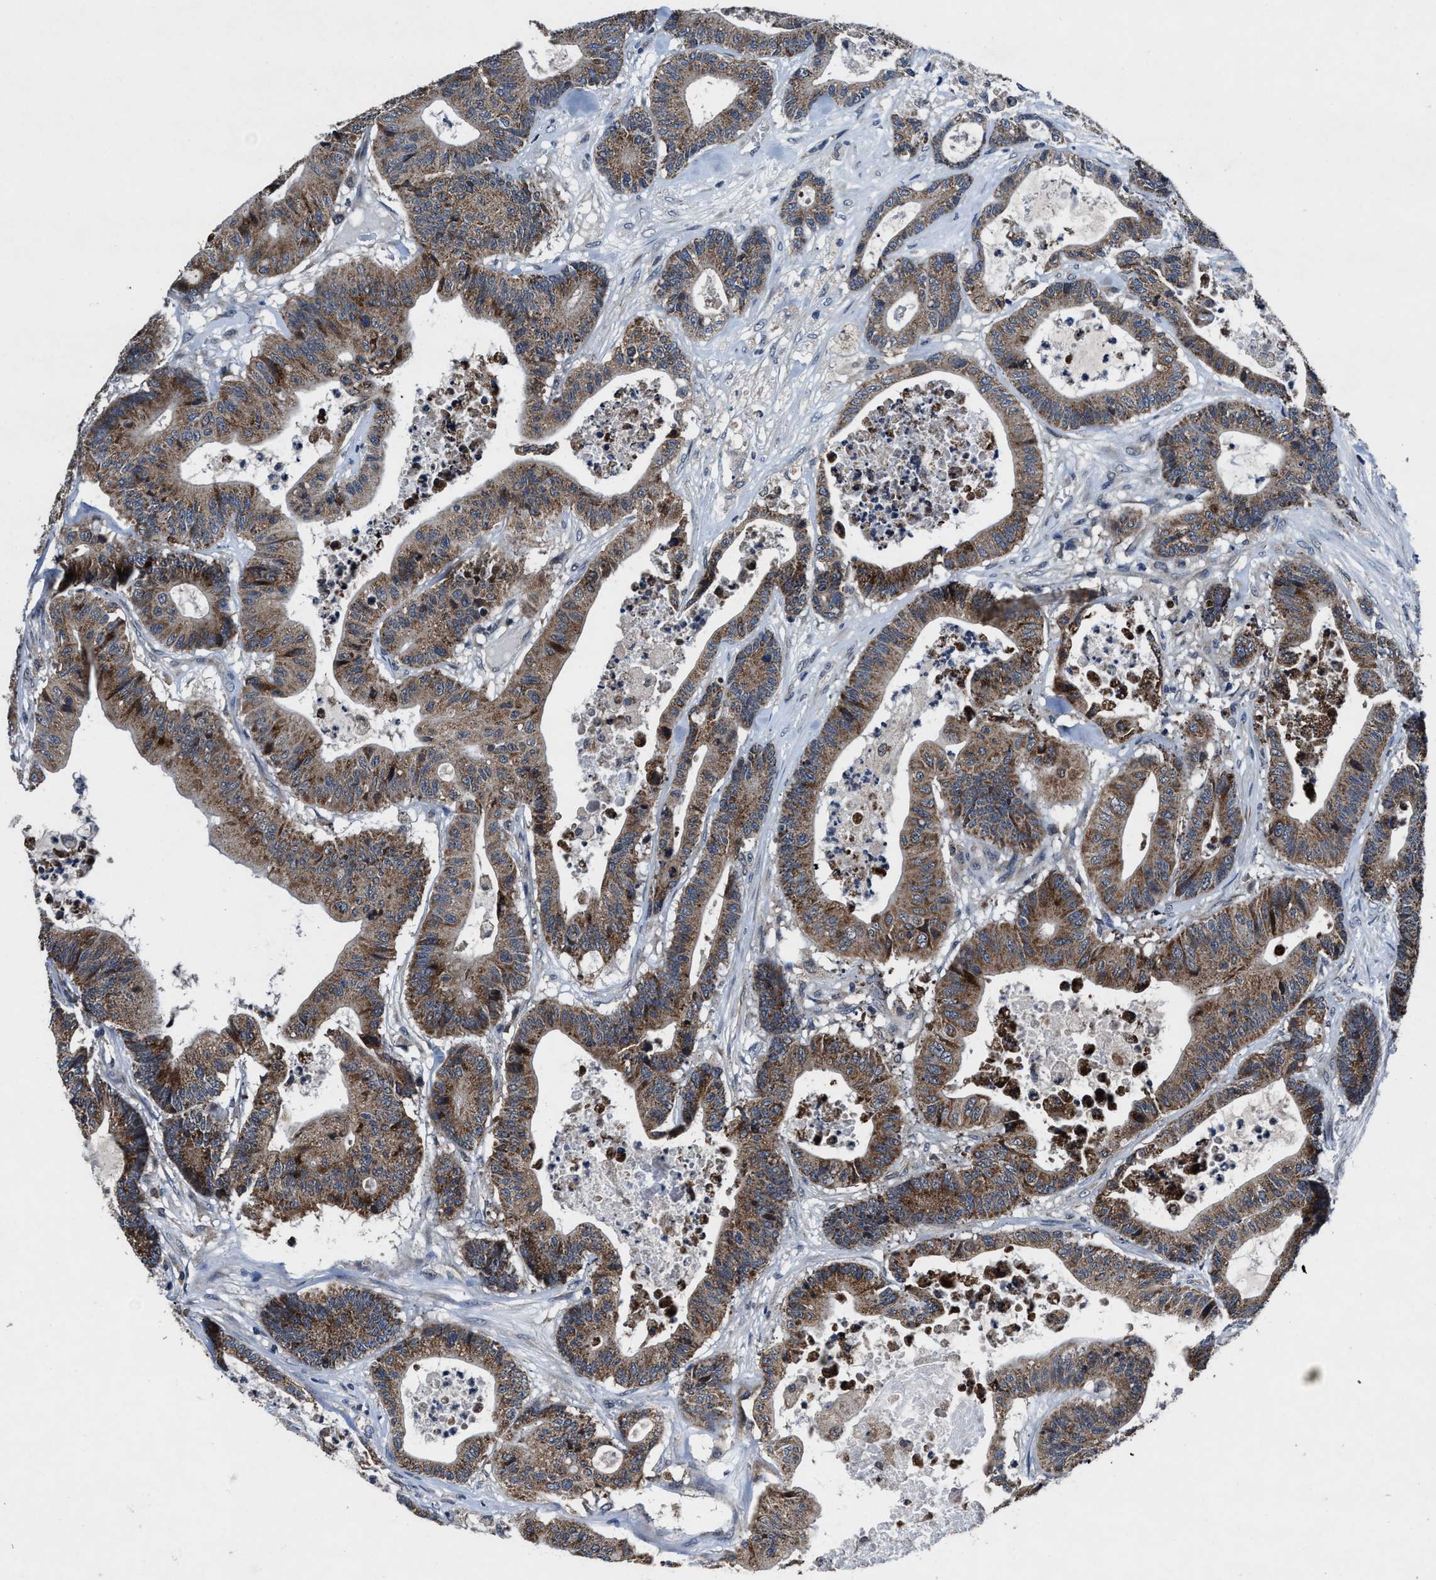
{"staining": {"intensity": "moderate", "quantity": ">75%", "location": "cytoplasmic/membranous"}, "tissue": "colorectal cancer", "cell_type": "Tumor cells", "image_type": "cancer", "snomed": [{"axis": "morphology", "description": "Adenocarcinoma, NOS"}, {"axis": "topography", "description": "Colon"}], "caption": "Tumor cells display medium levels of moderate cytoplasmic/membranous staining in about >75% of cells in adenocarcinoma (colorectal).", "gene": "TMEM53", "patient": {"sex": "female", "age": 84}}